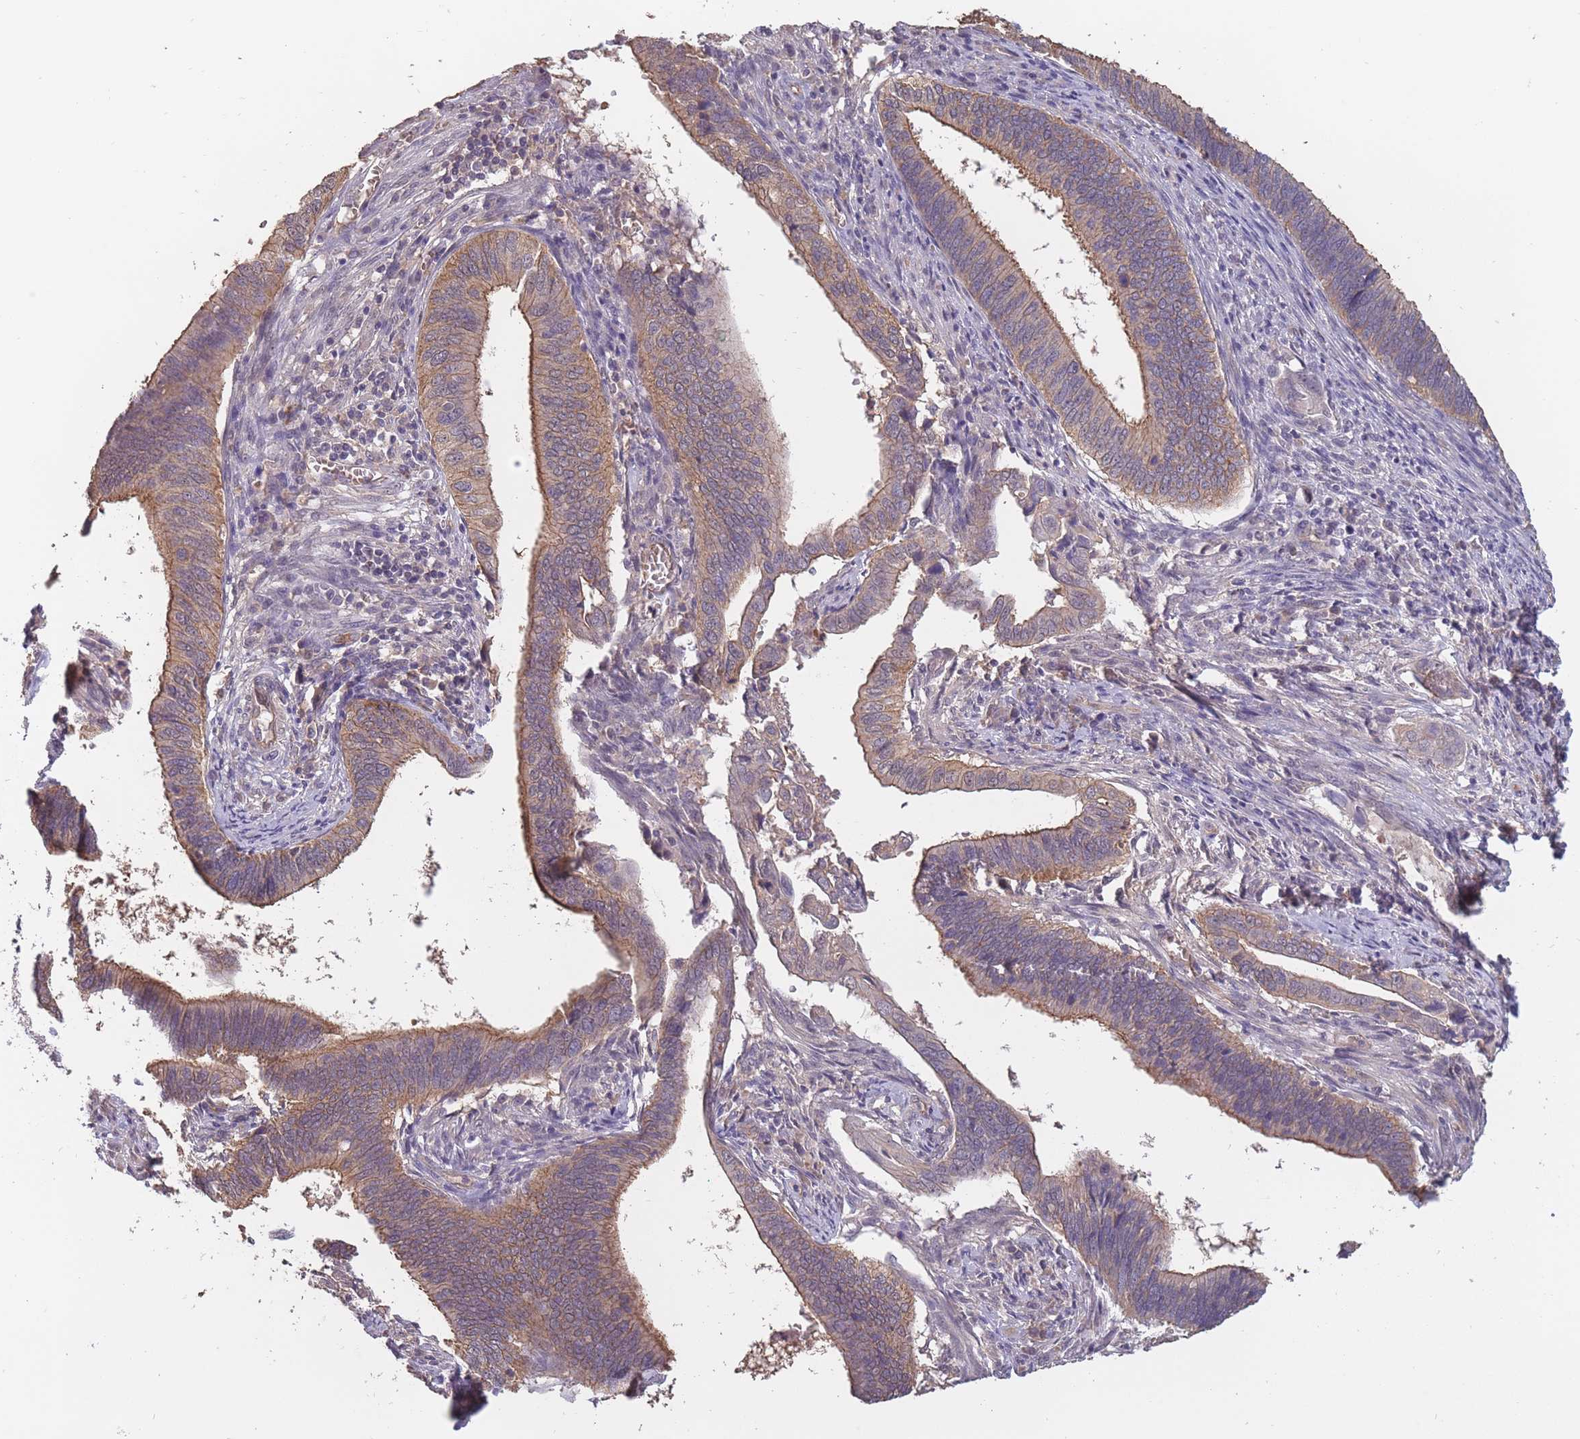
{"staining": {"intensity": "weak", "quantity": "25%-75%", "location": "cytoplasmic/membranous"}, "tissue": "cervical cancer", "cell_type": "Tumor cells", "image_type": "cancer", "snomed": [{"axis": "morphology", "description": "Adenocarcinoma, NOS"}, {"axis": "topography", "description": "Cervix"}], "caption": "Weak cytoplasmic/membranous staining for a protein is present in approximately 25%-75% of tumor cells of cervical cancer using immunohistochemistry.", "gene": "KIAA1755", "patient": {"sex": "female", "age": 42}}